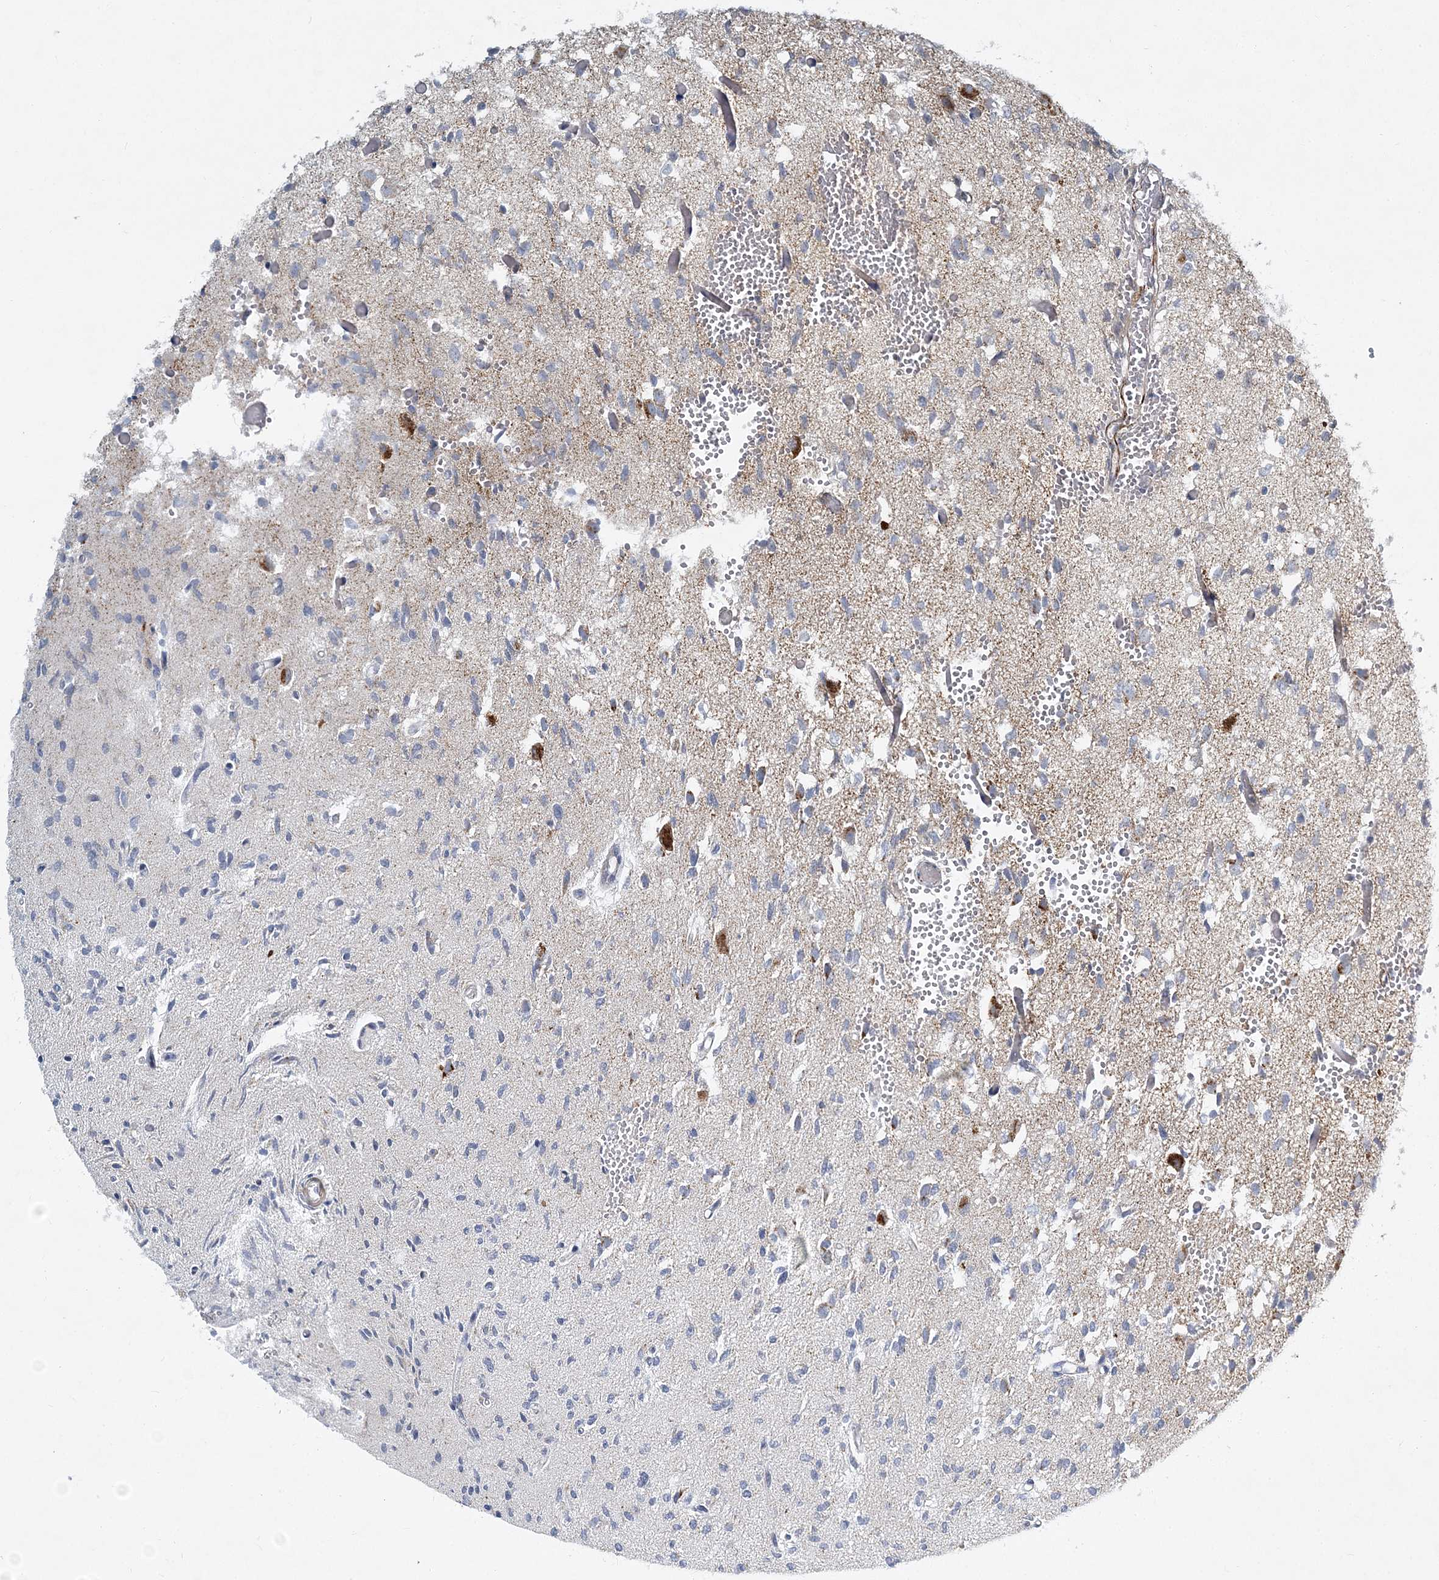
{"staining": {"intensity": "weak", "quantity": "25%-75%", "location": "cytoplasmic/membranous"}, "tissue": "glioma", "cell_type": "Tumor cells", "image_type": "cancer", "snomed": [{"axis": "morphology", "description": "Glioma, malignant, High grade"}, {"axis": "topography", "description": "Brain"}], "caption": "Immunohistochemistry (IHC) histopathology image of neoplastic tissue: glioma stained using immunohistochemistry exhibits low levels of weak protein expression localized specifically in the cytoplasmic/membranous of tumor cells, appearing as a cytoplasmic/membranous brown color.", "gene": "NBAS", "patient": {"sex": "female", "age": 59}}